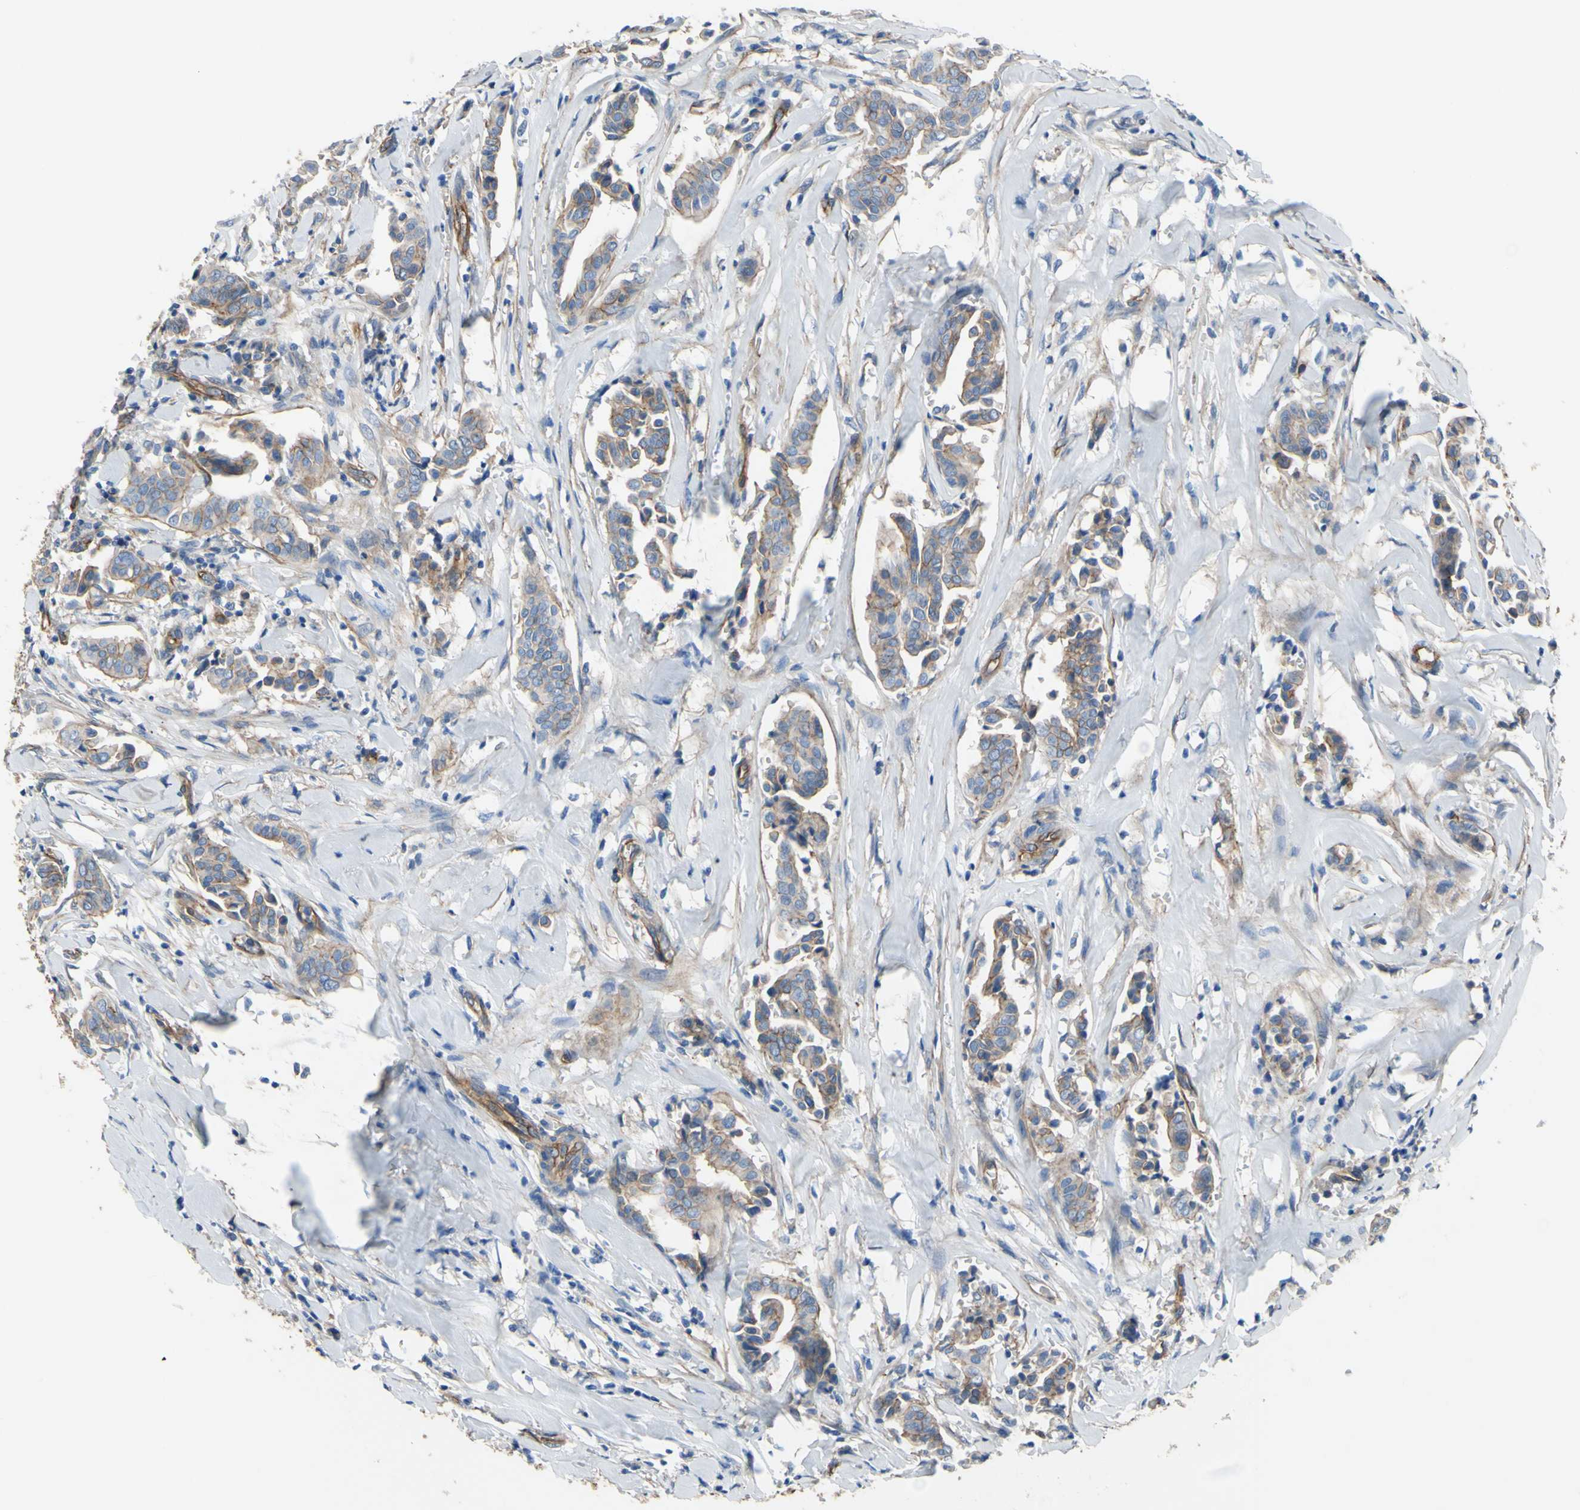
{"staining": {"intensity": "moderate", "quantity": ">75%", "location": "cytoplasmic/membranous"}, "tissue": "head and neck cancer", "cell_type": "Tumor cells", "image_type": "cancer", "snomed": [{"axis": "morphology", "description": "Adenocarcinoma, NOS"}, {"axis": "topography", "description": "Salivary gland"}, {"axis": "topography", "description": "Head-Neck"}], "caption": "High-magnification brightfield microscopy of adenocarcinoma (head and neck) stained with DAB (brown) and counterstained with hematoxylin (blue). tumor cells exhibit moderate cytoplasmic/membranous expression is identified in about>75% of cells.", "gene": "TPBG", "patient": {"sex": "female", "age": 59}}